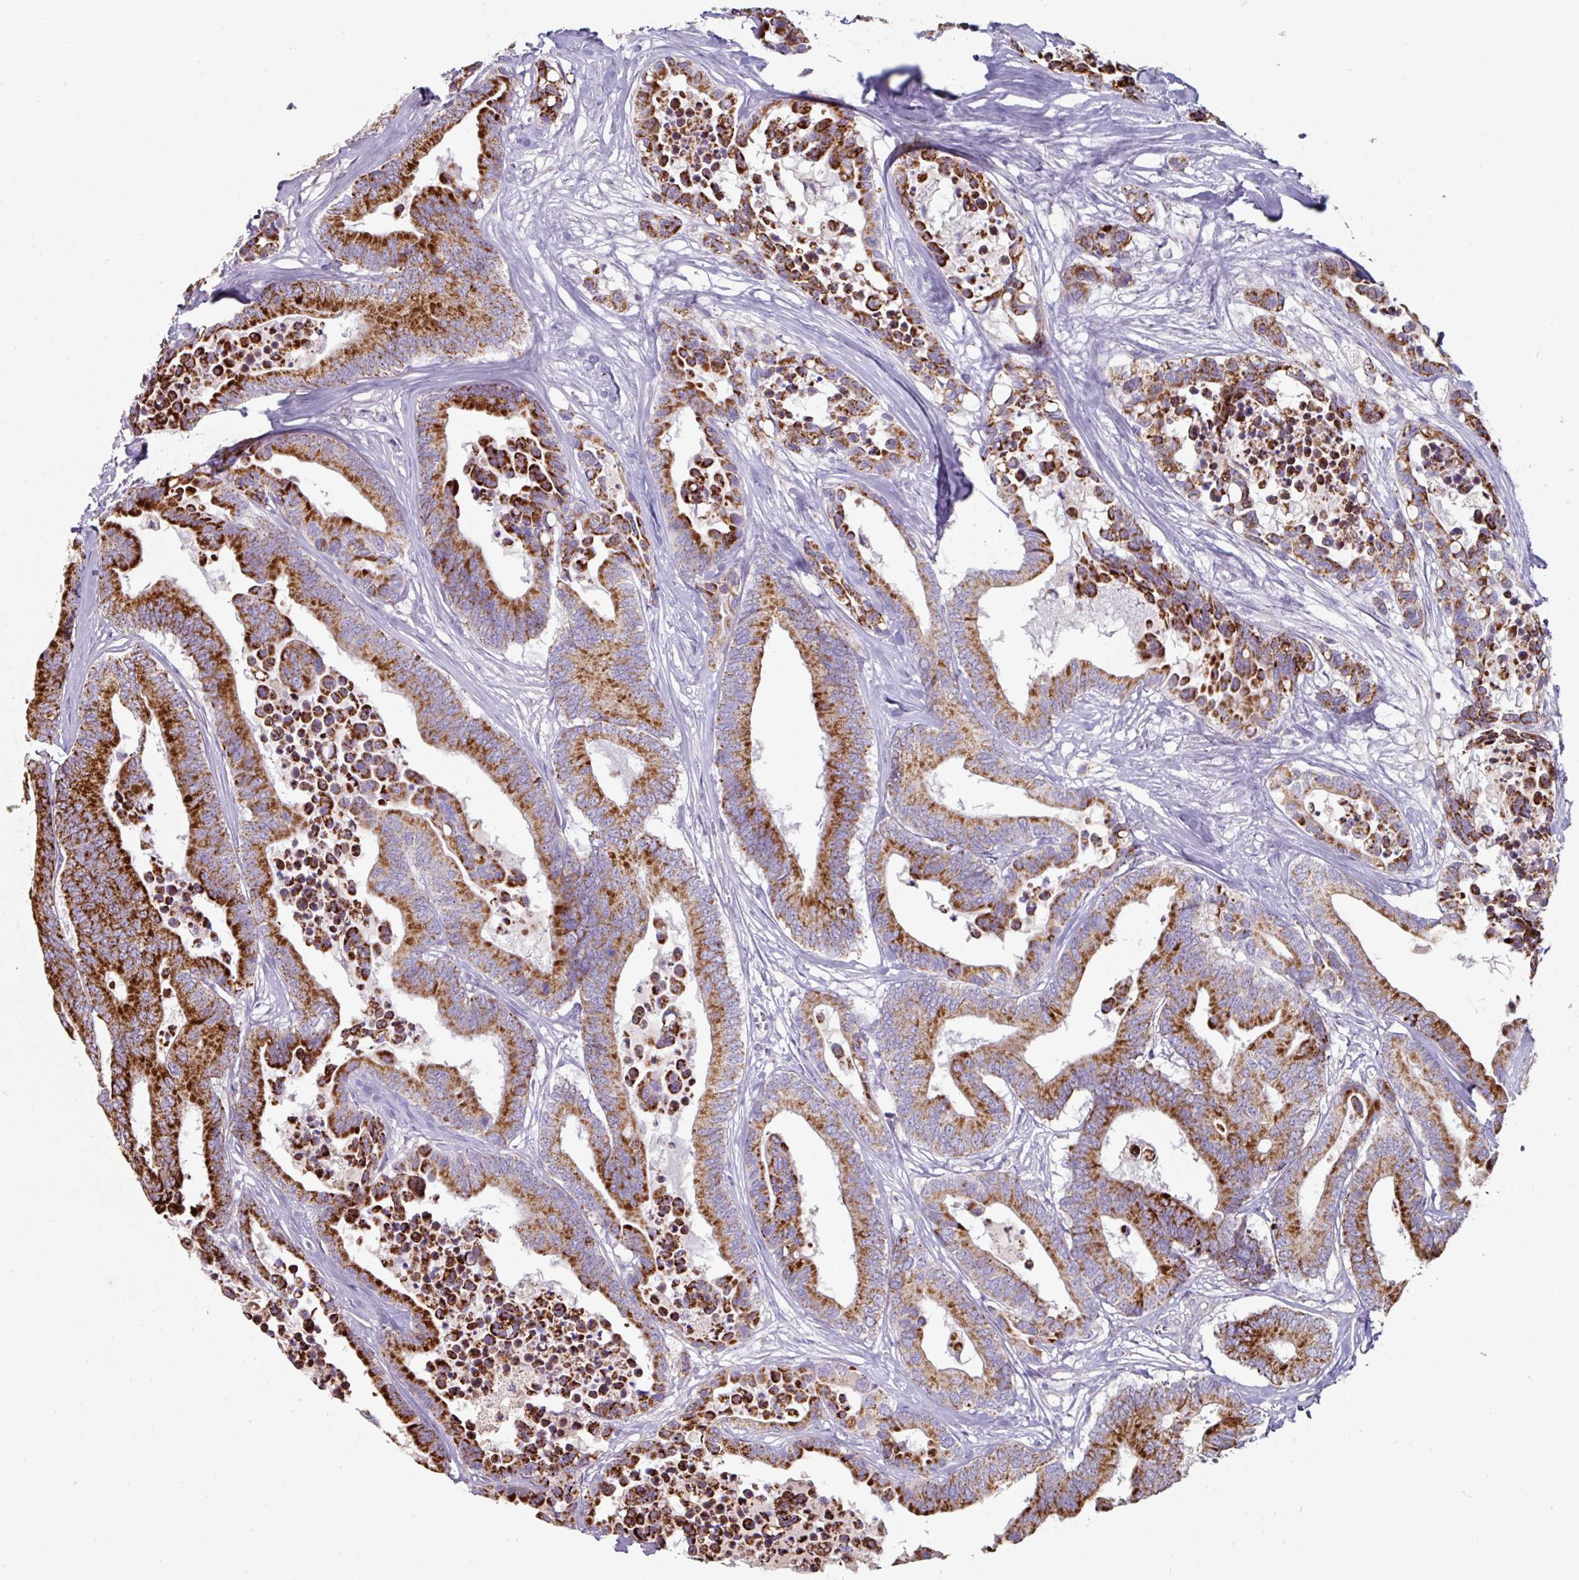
{"staining": {"intensity": "strong", "quantity": ">75%", "location": "cytoplasmic/membranous"}, "tissue": "colorectal cancer", "cell_type": "Tumor cells", "image_type": "cancer", "snomed": [{"axis": "morphology", "description": "Normal tissue, NOS"}, {"axis": "morphology", "description": "Adenocarcinoma, NOS"}, {"axis": "topography", "description": "Colon"}], "caption": "Protein analysis of colorectal cancer tissue exhibits strong cytoplasmic/membranous positivity in approximately >75% of tumor cells.", "gene": "OR2D3", "patient": {"sex": "male", "age": 82}}